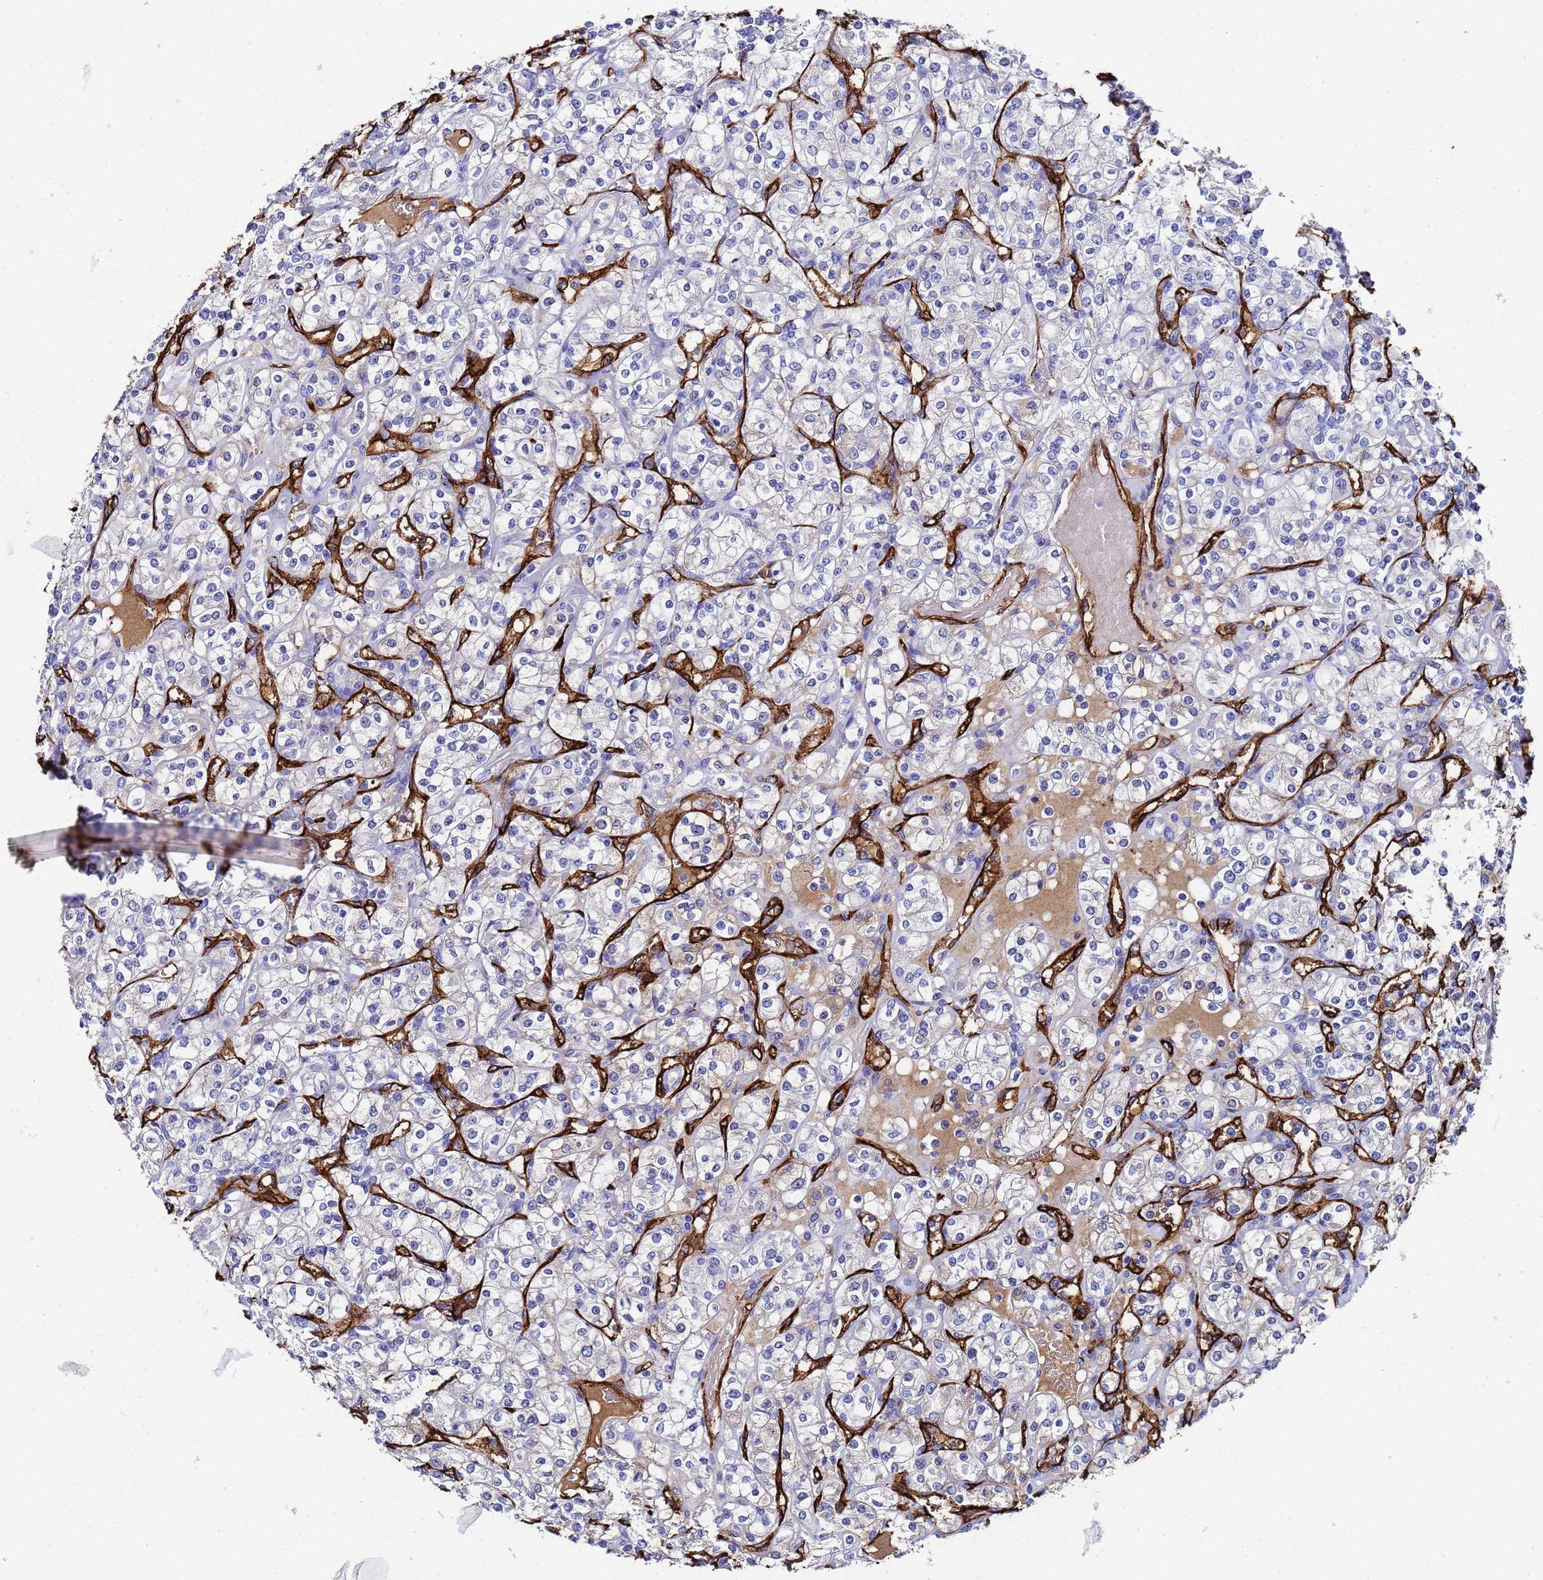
{"staining": {"intensity": "negative", "quantity": "none", "location": "none"}, "tissue": "renal cancer", "cell_type": "Tumor cells", "image_type": "cancer", "snomed": [{"axis": "morphology", "description": "Adenocarcinoma, NOS"}, {"axis": "topography", "description": "Kidney"}], "caption": "Immunohistochemical staining of human renal cancer exhibits no significant expression in tumor cells. (DAB (3,3'-diaminobenzidine) IHC with hematoxylin counter stain).", "gene": "ADIPOQ", "patient": {"sex": "male", "age": 77}}